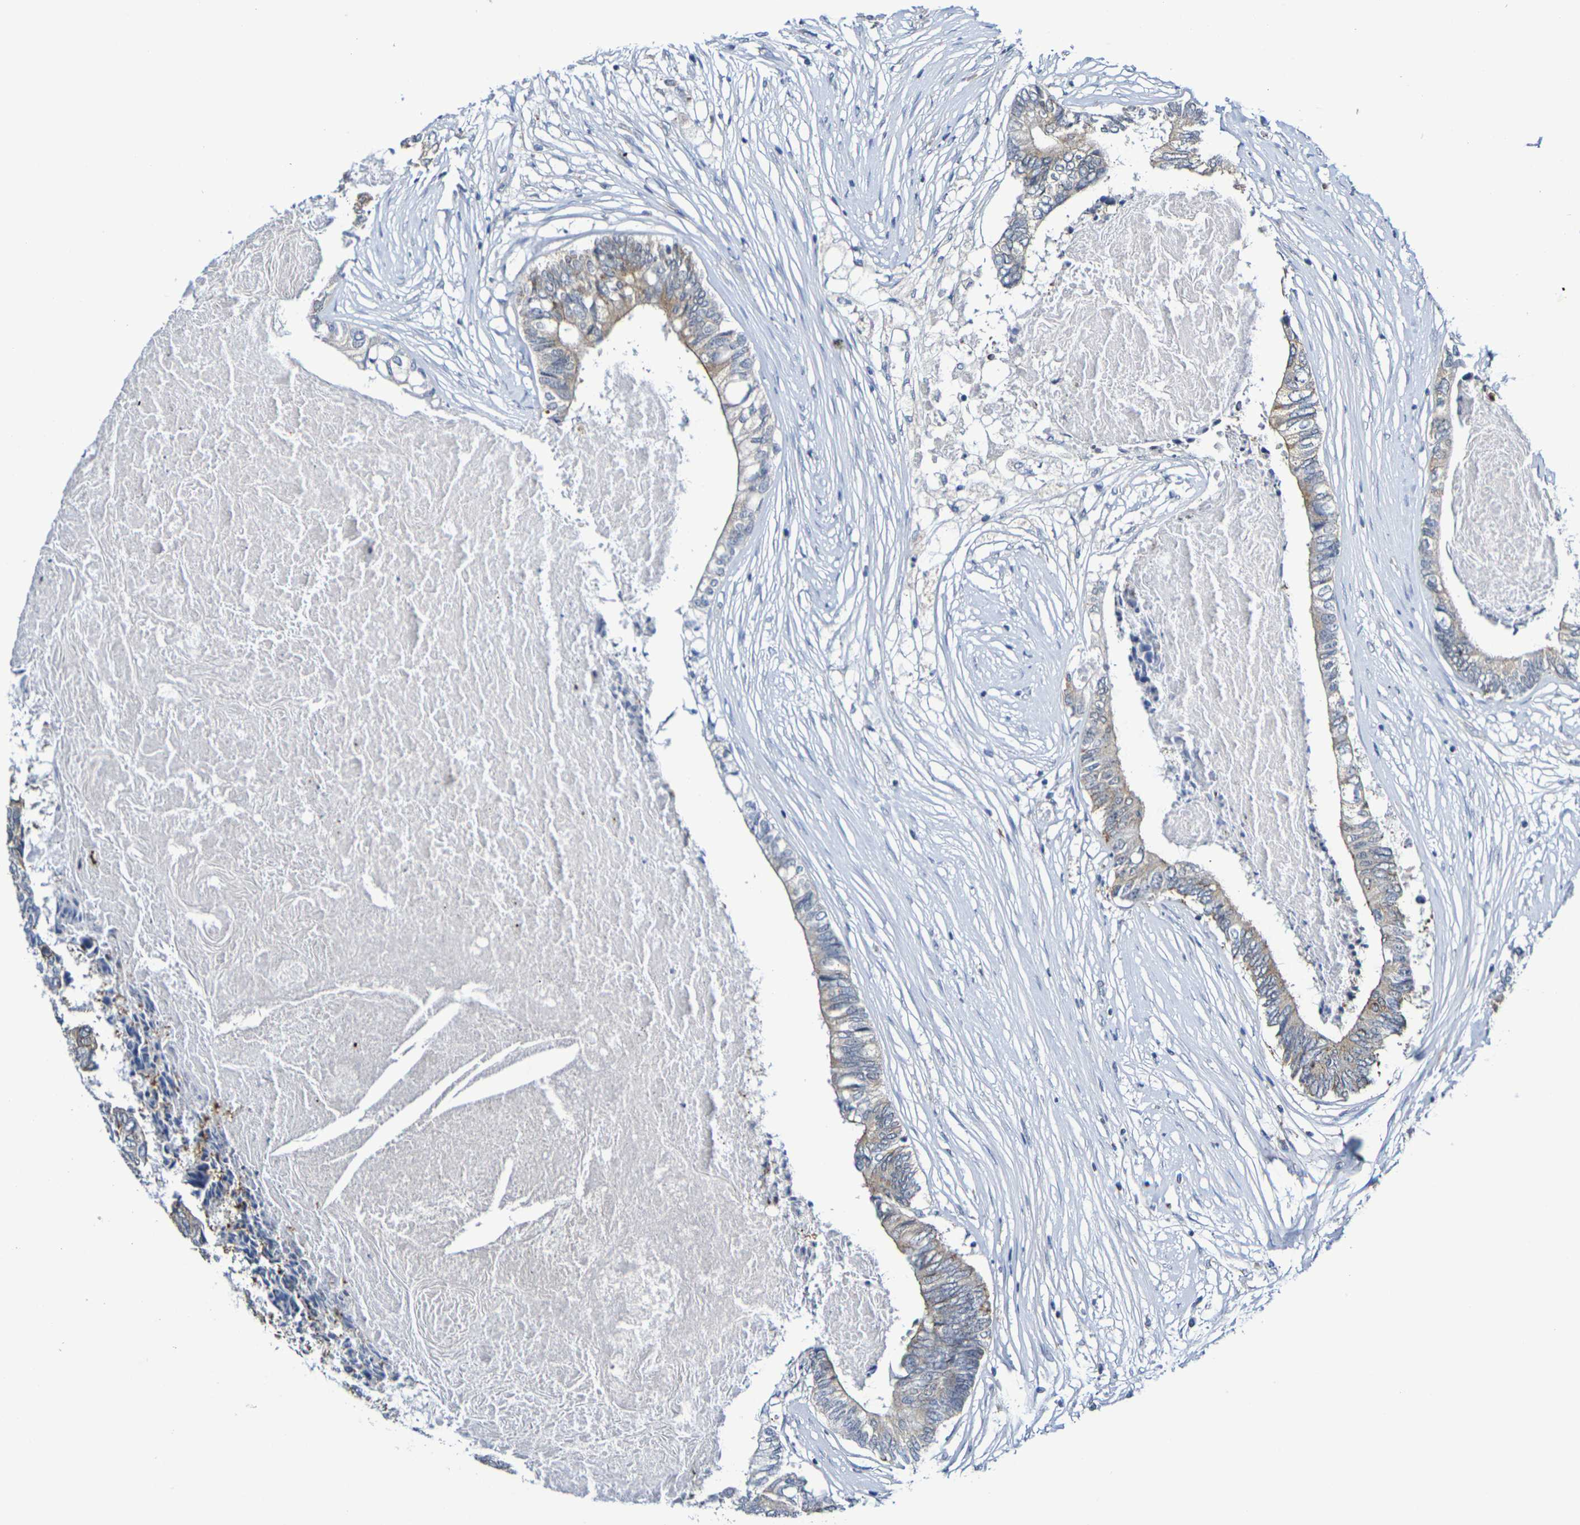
{"staining": {"intensity": "moderate", "quantity": "25%-75%", "location": "cytoplasmic/membranous"}, "tissue": "colorectal cancer", "cell_type": "Tumor cells", "image_type": "cancer", "snomed": [{"axis": "morphology", "description": "Adenocarcinoma, NOS"}, {"axis": "topography", "description": "Rectum"}], "caption": "Immunohistochemistry of colorectal cancer exhibits medium levels of moderate cytoplasmic/membranous staining in approximately 25%-75% of tumor cells.", "gene": "CHRNB1", "patient": {"sex": "male", "age": 63}}